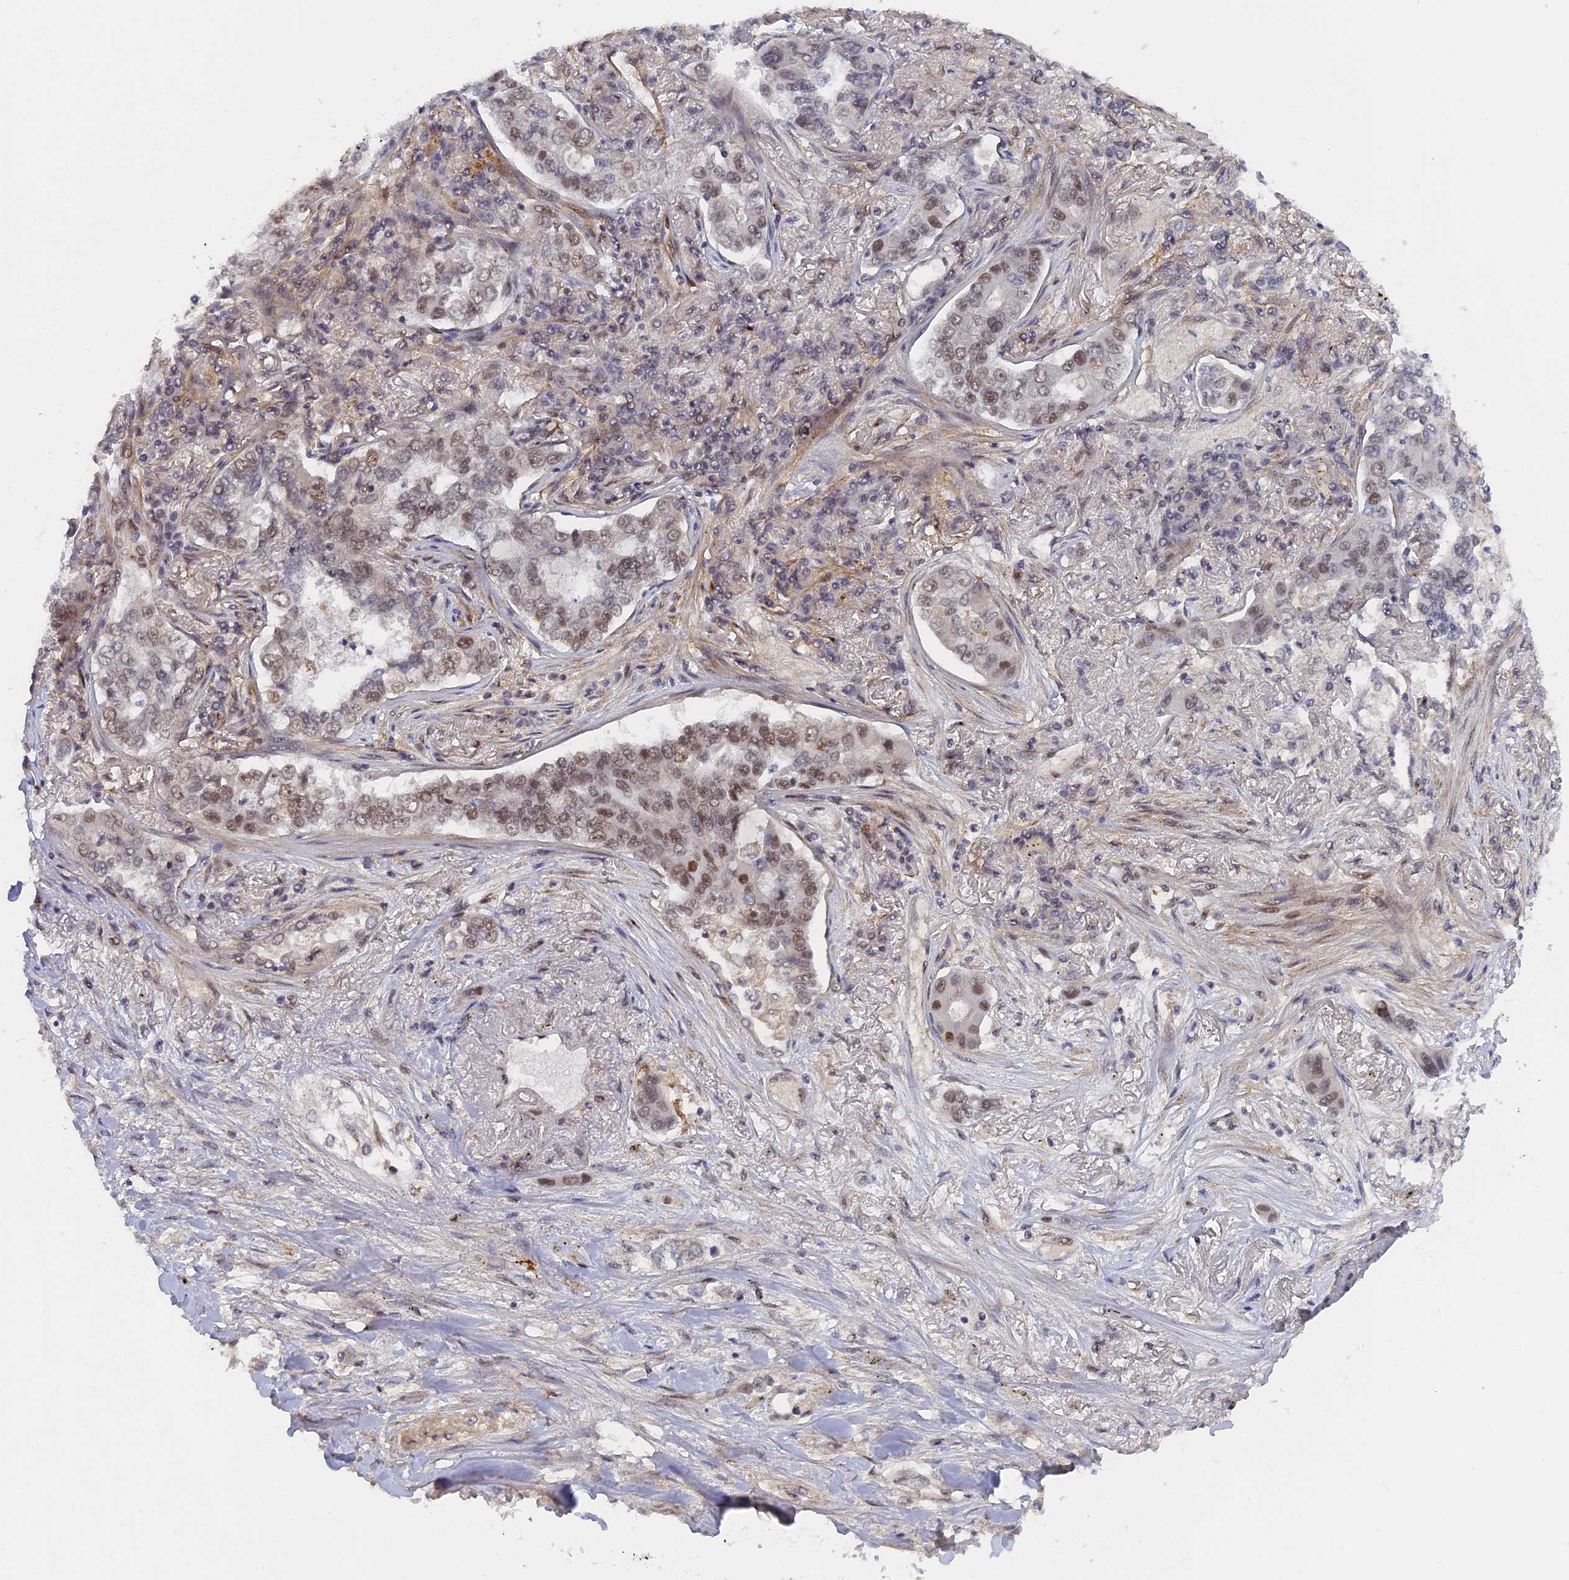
{"staining": {"intensity": "moderate", "quantity": "25%-75%", "location": "nuclear"}, "tissue": "lung cancer", "cell_type": "Tumor cells", "image_type": "cancer", "snomed": [{"axis": "morphology", "description": "Adenocarcinoma, NOS"}, {"axis": "topography", "description": "Lung"}], "caption": "This is a micrograph of immunohistochemistry (IHC) staining of lung adenocarcinoma, which shows moderate staining in the nuclear of tumor cells.", "gene": "CCDC85A", "patient": {"sex": "male", "age": 49}}